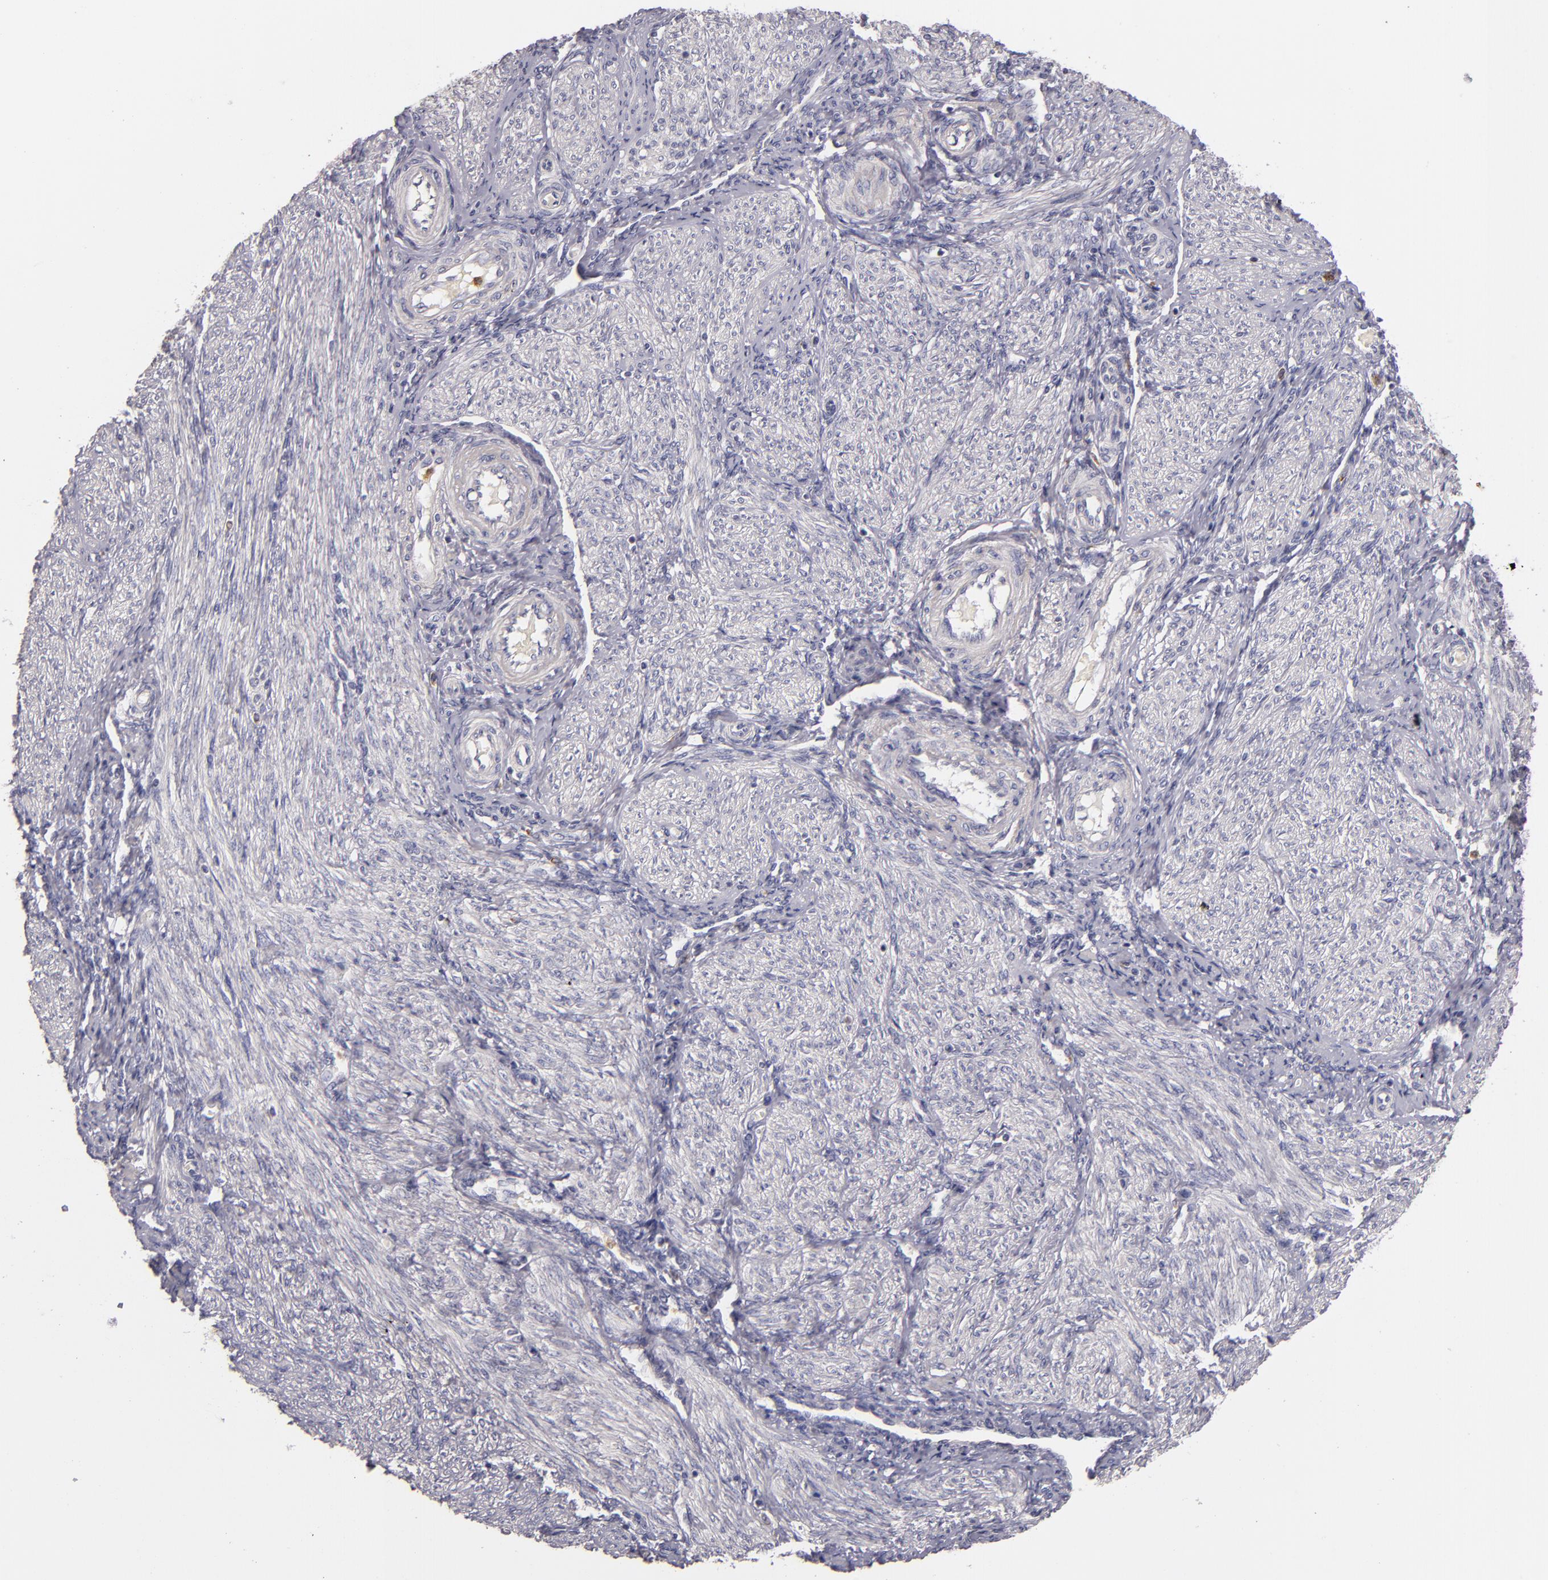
{"staining": {"intensity": "negative", "quantity": "none", "location": "none"}, "tissue": "endometrium", "cell_type": "Cells in endometrial stroma", "image_type": "normal", "snomed": [{"axis": "morphology", "description": "Normal tissue, NOS"}, {"axis": "topography", "description": "Endometrium"}], "caption": "Cells in endometrial stroma show no significant staining in benign endometrium.", "gene": "TLR8", "patient": {"sex": "female", "age": 36}}